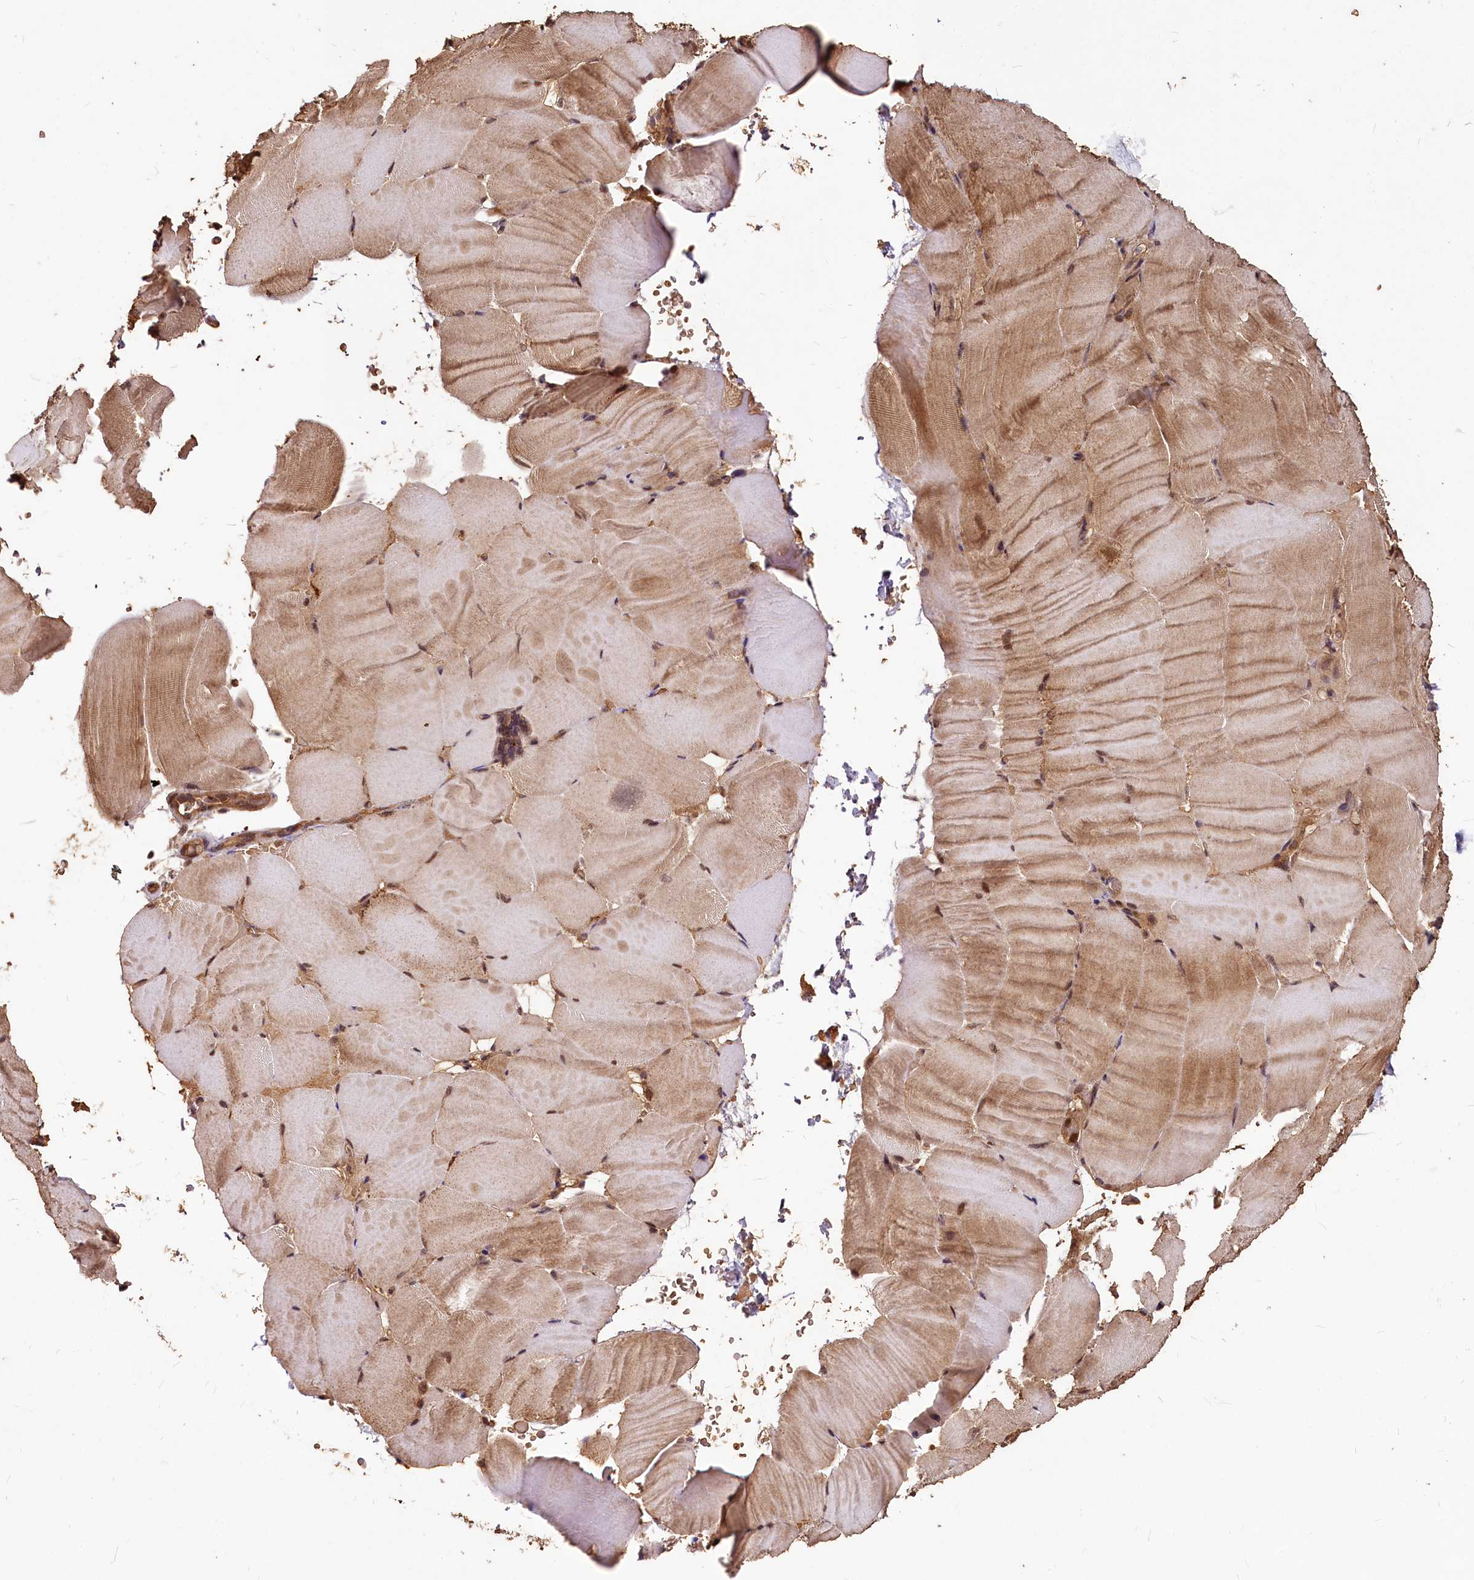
{"staining": {"intensity": "moderate", "quantity": ">75%", "location": "cytoplasmic/membranous,nuclear"}, "tissue": "skeletal muscle", "cell_type": "Myocytes", "image_type": "normal", "snomed": [{"axis": "morphology", "description": "Normal tissue, NOS"}, {"axis": "topography", "description": "Skeletal muscle"}, {"axis": "topography", "description": "Parathyroid gland"}], "caption": "Immunohistochemical staining of normal skeletal muscle reveals >75% levels of moderate cytoplasmic/membranous,nuclear protein staining in approximately >75% of myocytes. (DAB = brown stain, brightfield microscopy at high magnification).", "gene": "VPS51", "patient": {"sex": "female", "age": 37}}